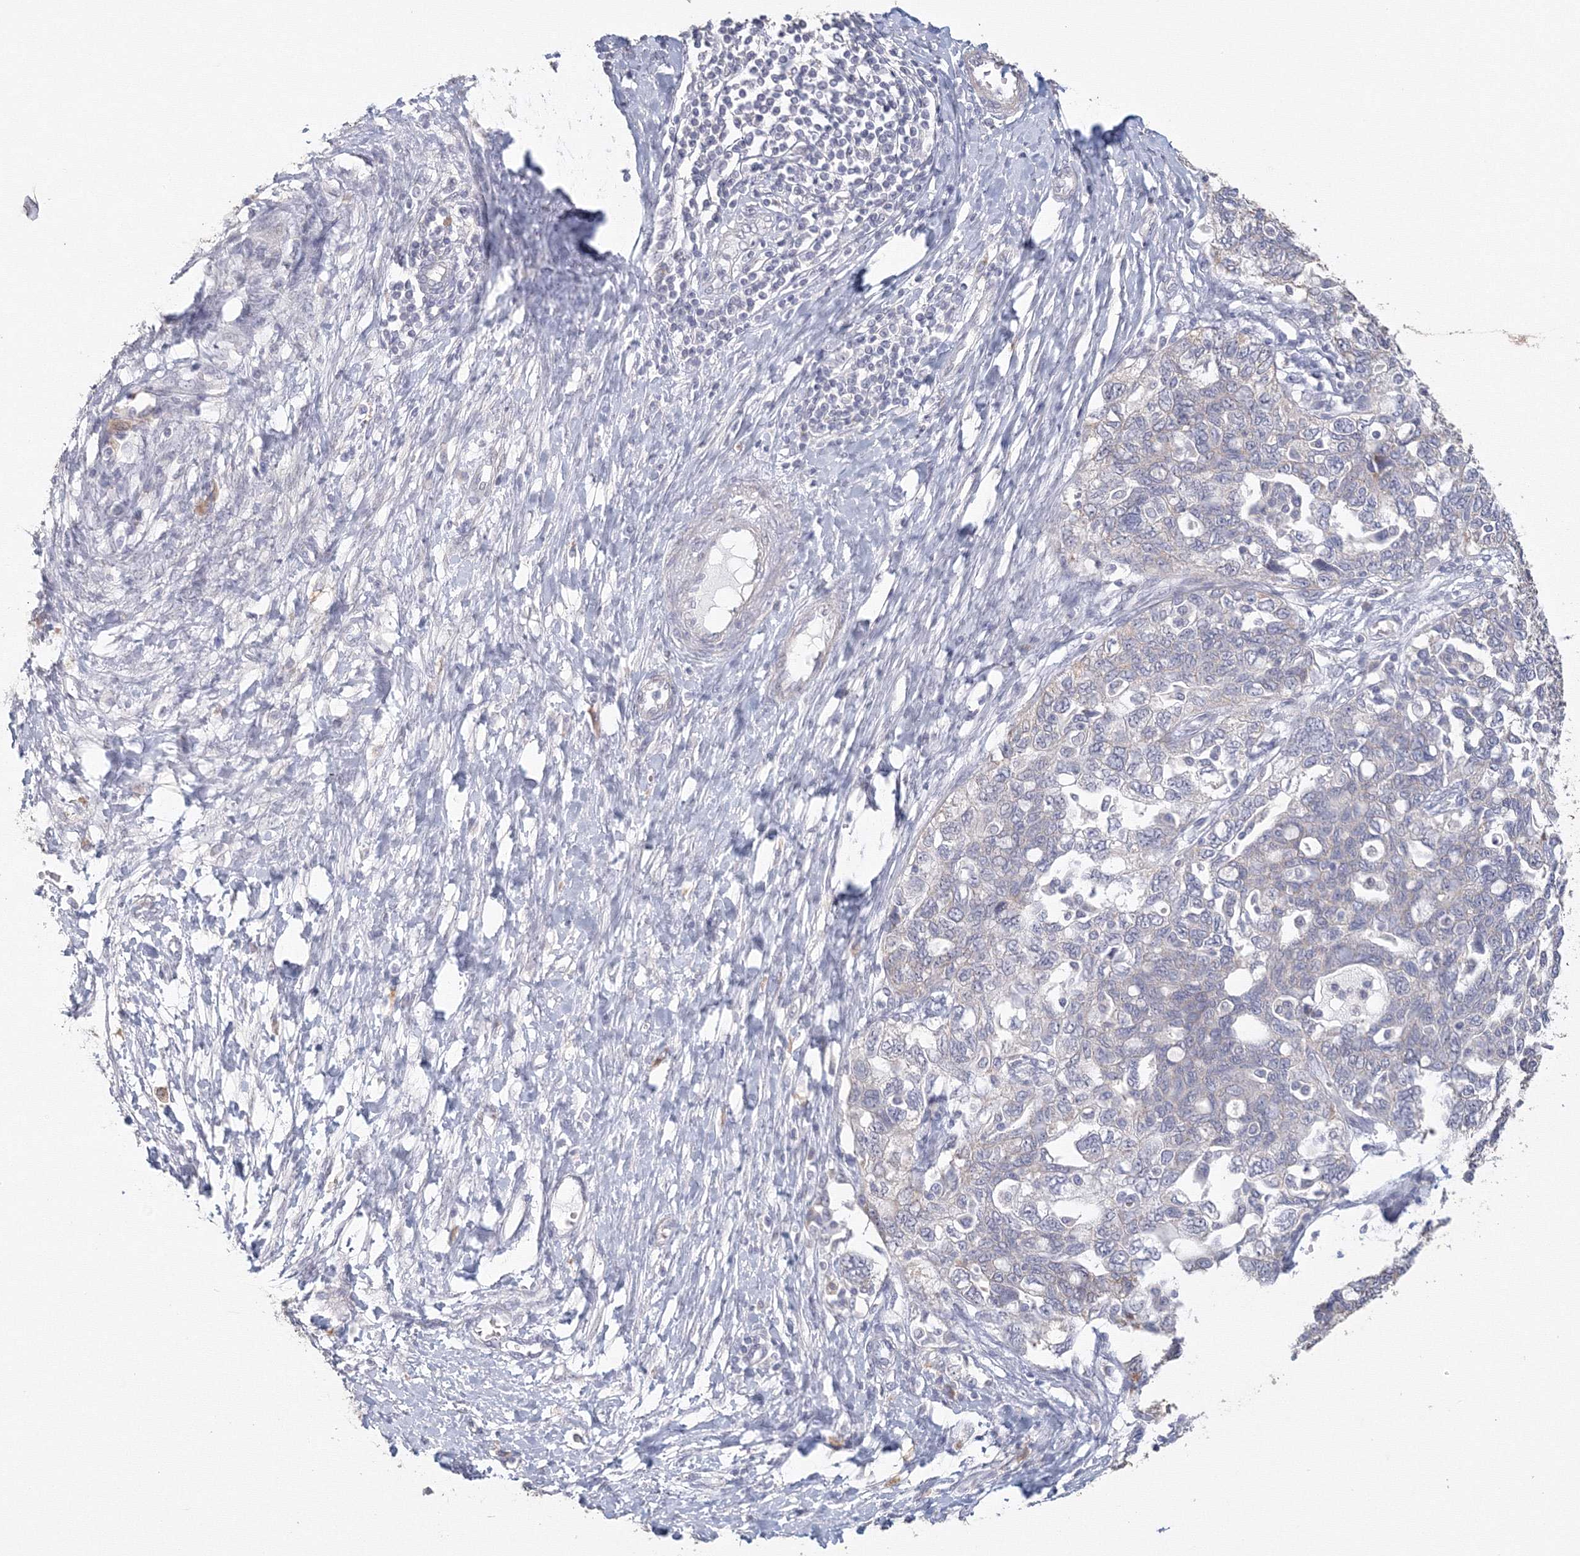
{"staining": {"intensity": "negative", "quantity": "none", "location": "none"}, "tissue": "ovarian cancer", "cell_type": "Tumor cells", "image_type": "cancer", "snomed": [{"axis": "morphology", "description": "Carcinoma, NOS"}, {"axis": "morphology", "description": "Cystadenocarcinoma, serous, NOS"}, {"axis": "topography", "description": "Ovary"}], "caption": "A histopathology image of ovarian serous cystadenocarcinoma stained for a protein reveals no brown staining in tumor cells. (DAB (3,3'-diaminobenzidine) immunohistochemistry with hematoxylin counter stain).", "gene": "TACC2", "patient": {"sex": "female", "age": 69}}